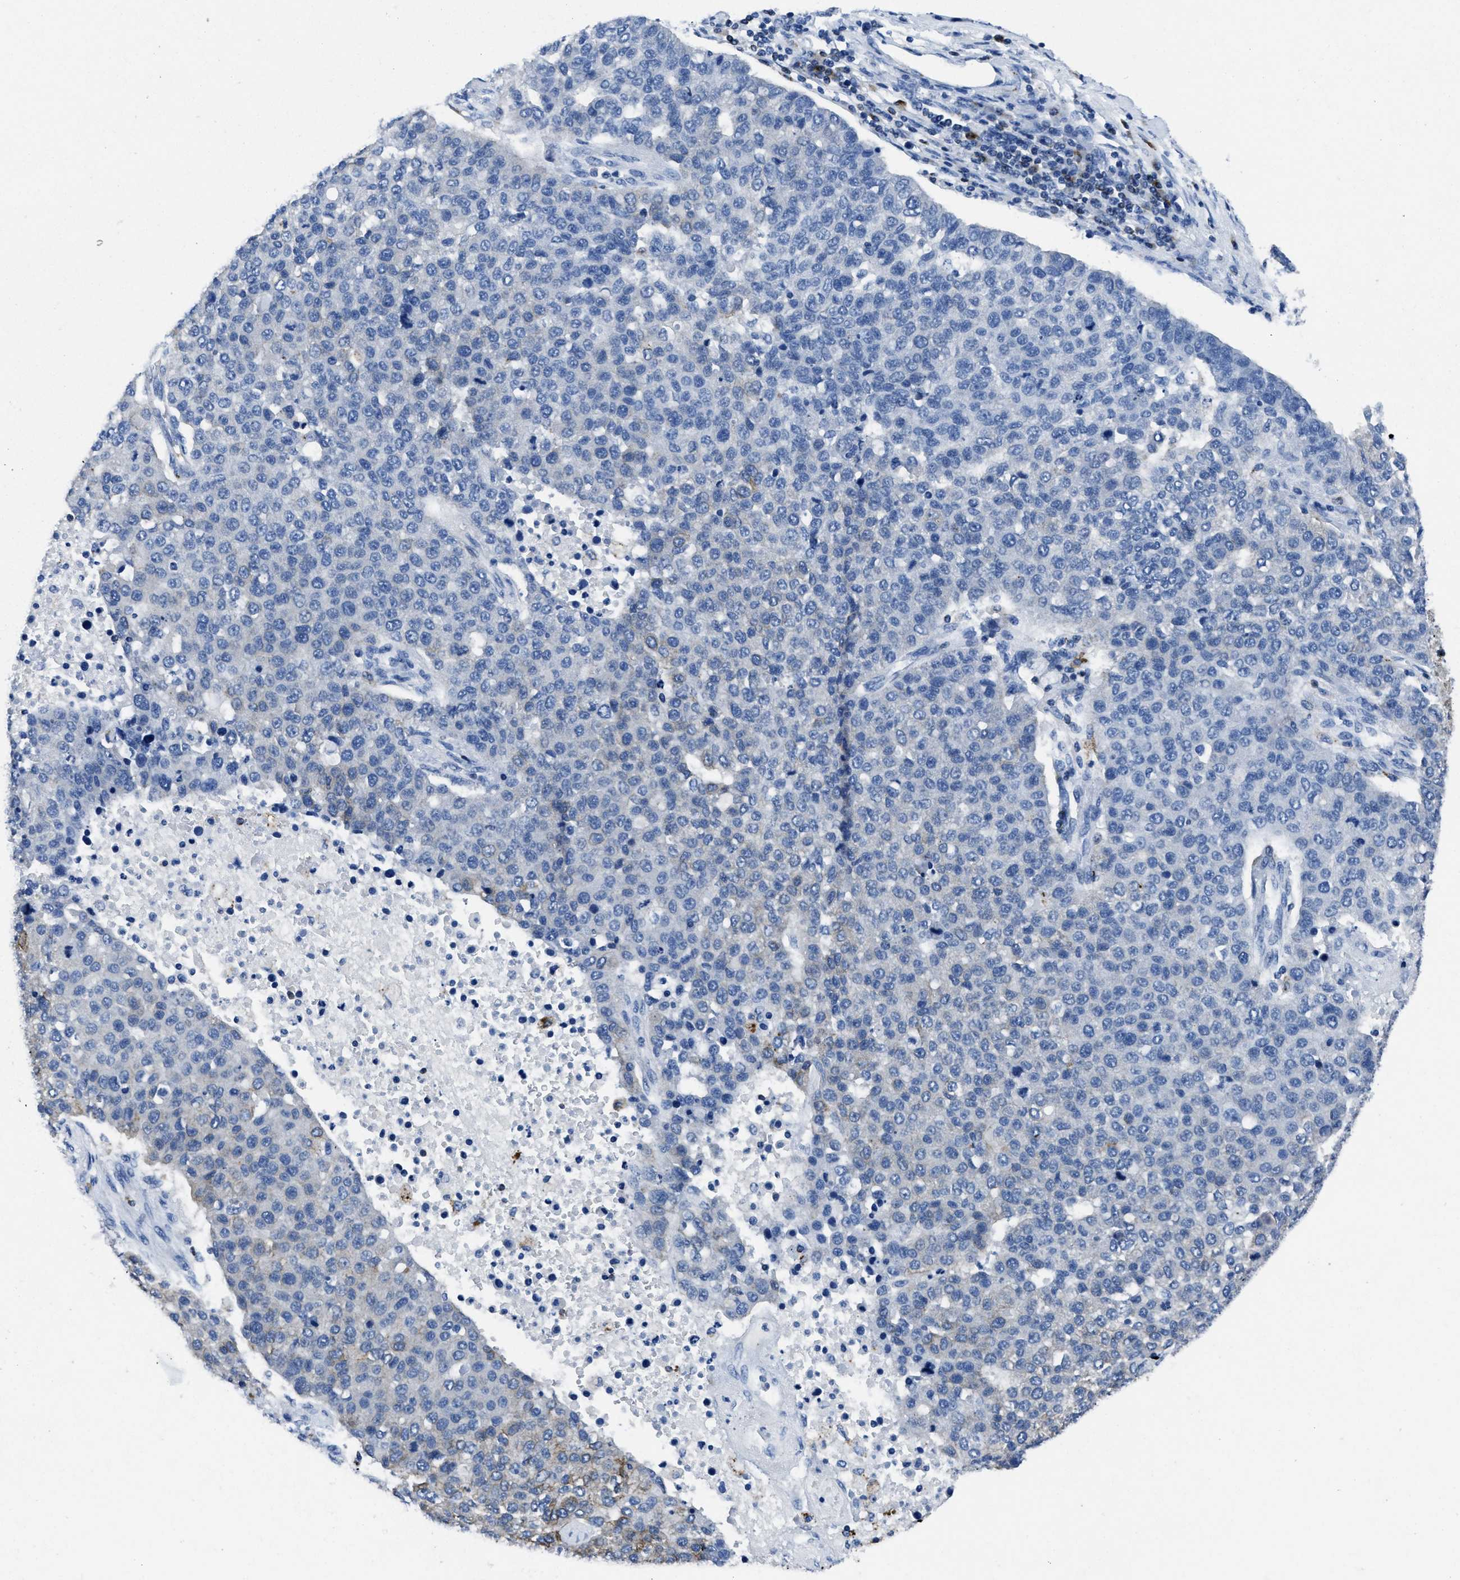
{"staining": {"intensity": "negative", "quantity": "none", "location": "none"}, "tissue": "pancreatic cancer", "cell_type": "Tumor cells", "image_type": "cancer", "snomed": [{"axis": "morphology", "description": "Adenocarcinoma, NOS"}, {"axis": "topography", "description": "Pancreas"}], "caption": "Immunohistochemistry (IHC) of human pancreatic cancer (adenocarcinoma) demonstrates no positivity in tumor cells.", "gene": "ITGA3", "patient": {"sex": "female", "age": 61}}